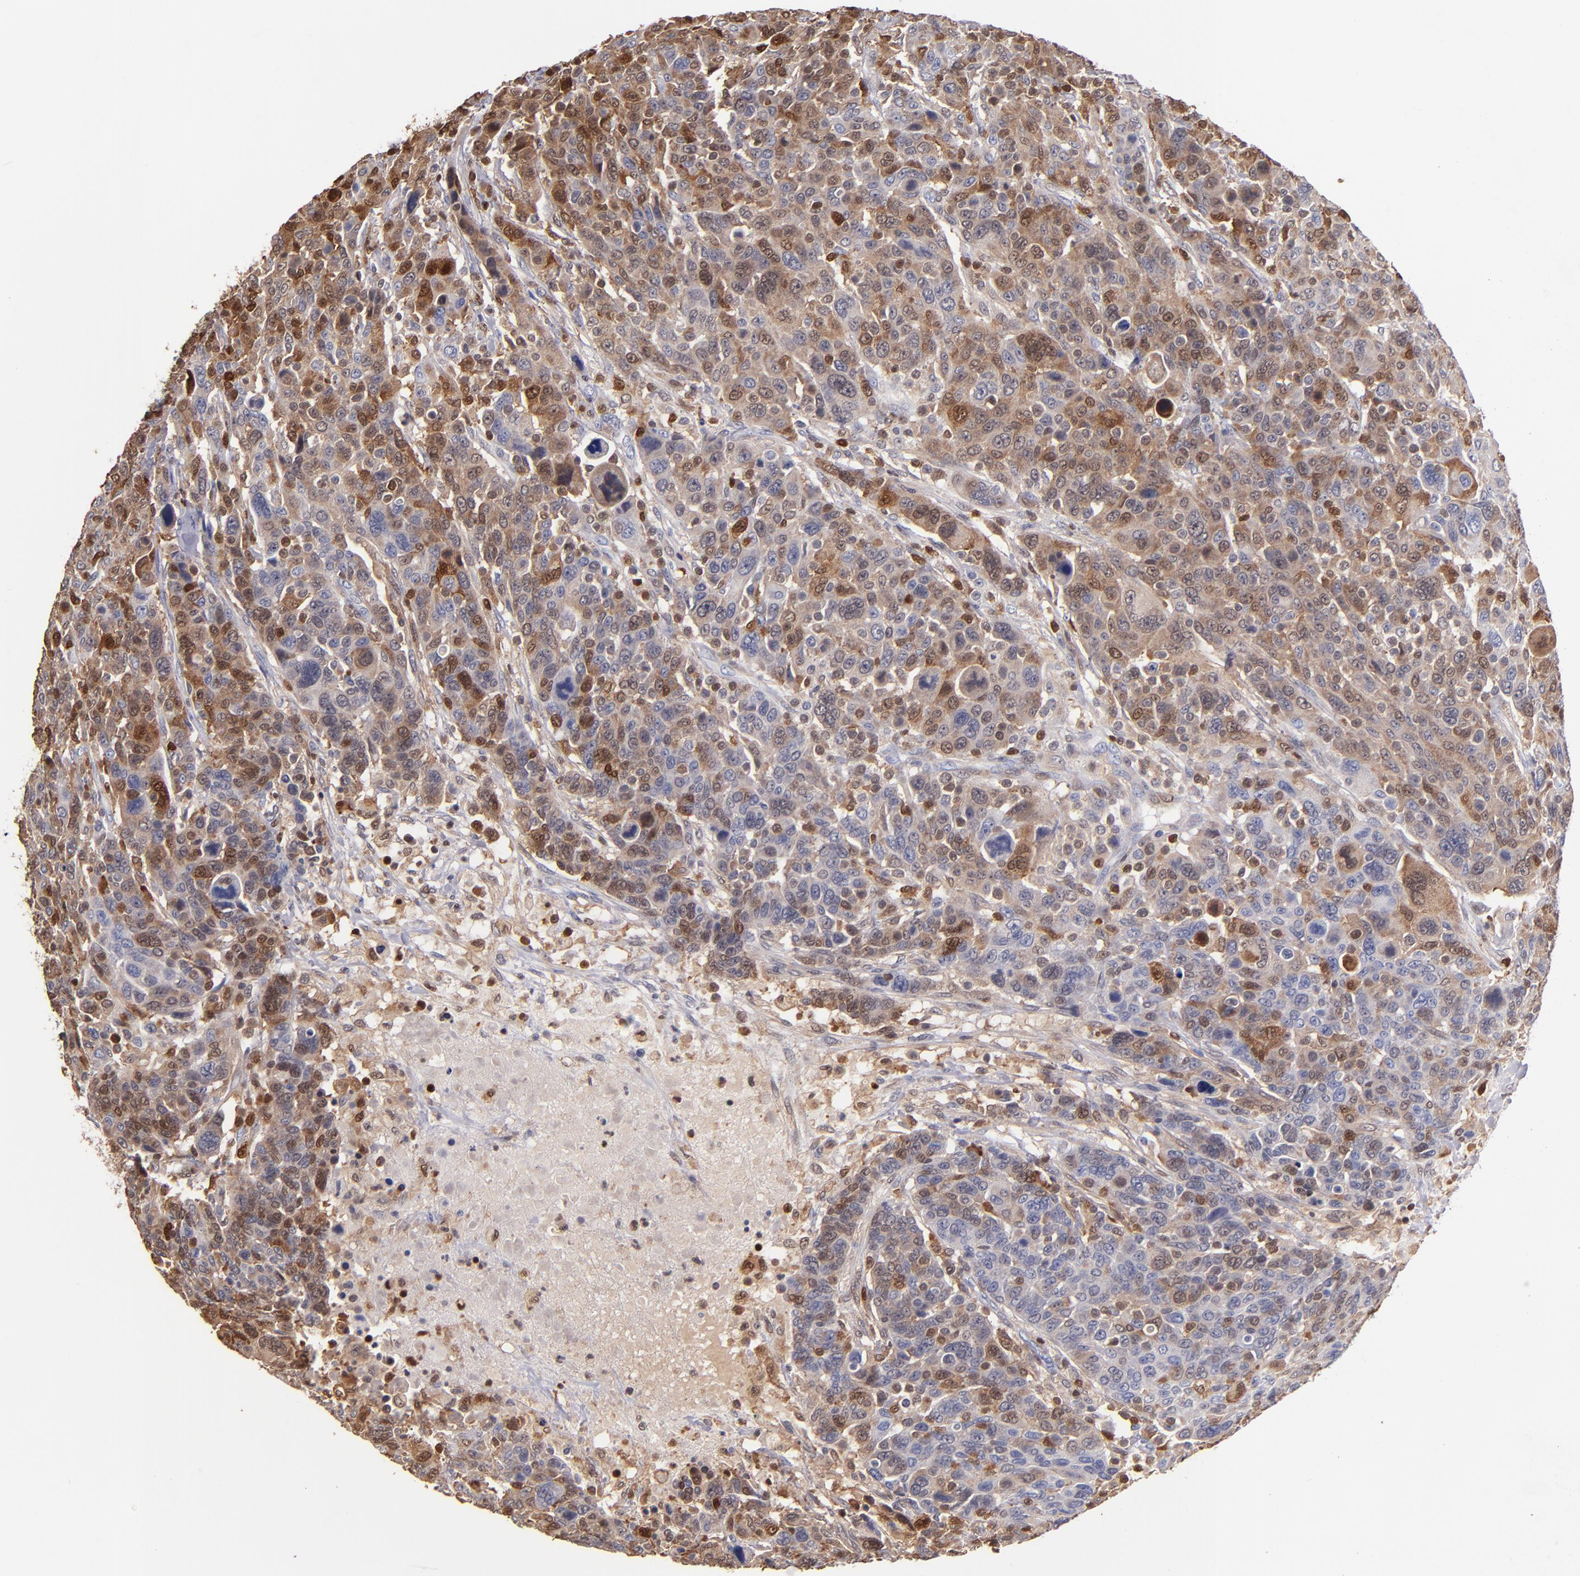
{"staining": {"intensity": "moderate", "quantity": "25%-75%", "location": "cytoplasmic/membranous,nuclear"}, "tissue": "breast cancer", "cell_type": "Tumor cells", "image_type": "cancer", "snomed": [{"axis": "morphology", "description": "Duct carcinoma"}, {"axis": "topography", "description": "Breast"}], "caption": "IHC staining of breast cancer, which shows medium levels of moderate cytoplasmic/membranous and nuclear positivity in approximately 25%-75% of tumor cells indicating moderate cytoplasmic/membranous and nuclear protein staining. The staining was performed using DAB (3,3'-diaminobenzidine) (brown) for protein detection and nuclei were counterstained in hematoxylin (blue).", "gene": "S100A4", "patient": {"sex": "female", "age": 37}}